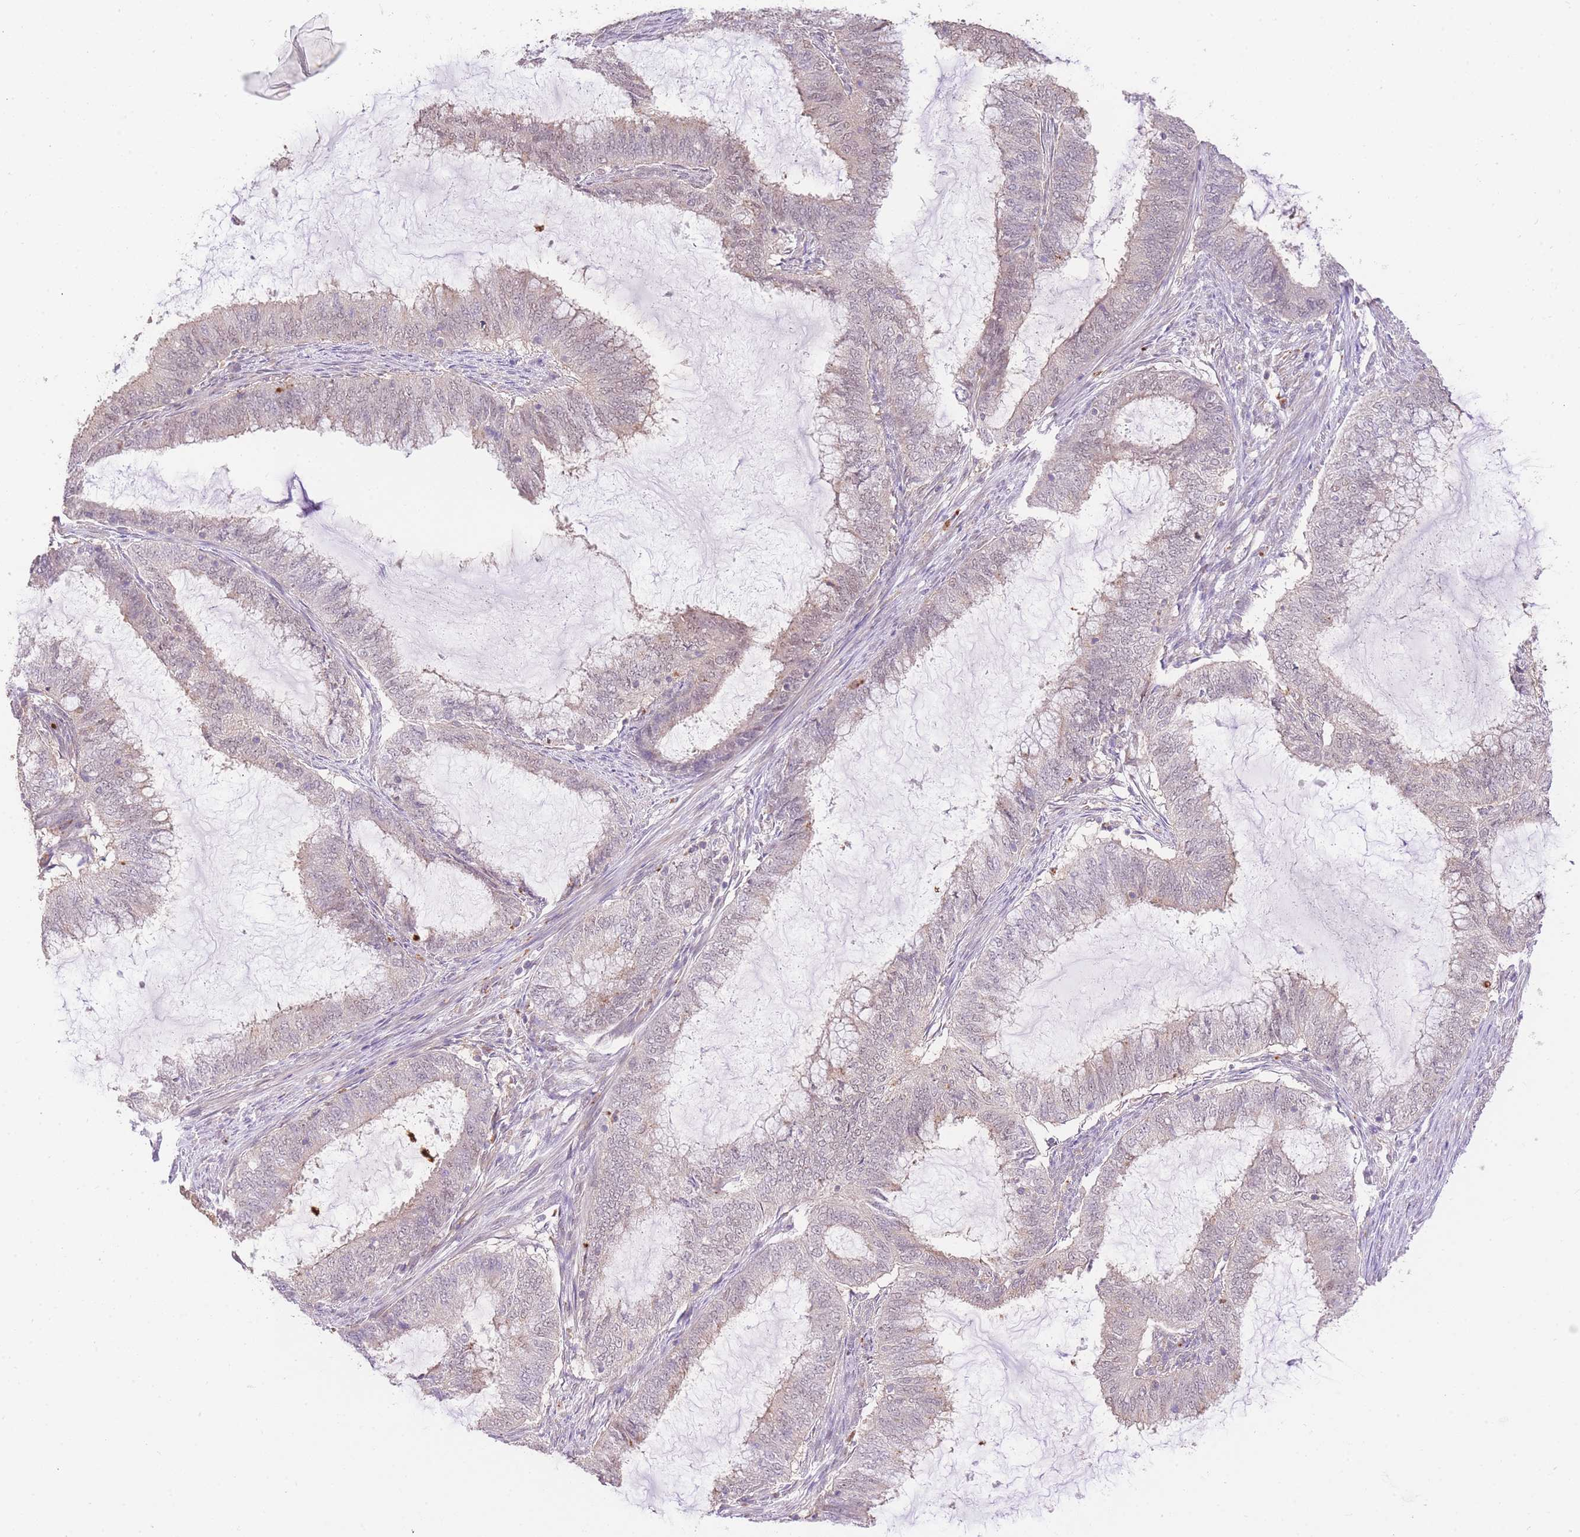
{"staining": {"intensity": "weak", "quantity": "25%-75%", "location": "nuclear"}, "tissue": "endometrial cancer", "cell_type": "Tumor cells", "image_type": "cancer", "snomed": [{"axis": "morphology", "description": "Adenocarcinoma, NOS"}, {"axis": "topography", "description": "Endometrium"}], "caption": "About 25%-75% of tumor cells in human endometrial cancer reveal weak nuclear protein expression as visualized by brown immunohistochemical staining.", "gene": "UBXN7", "patient": {"sex": "female", "age": 51}}